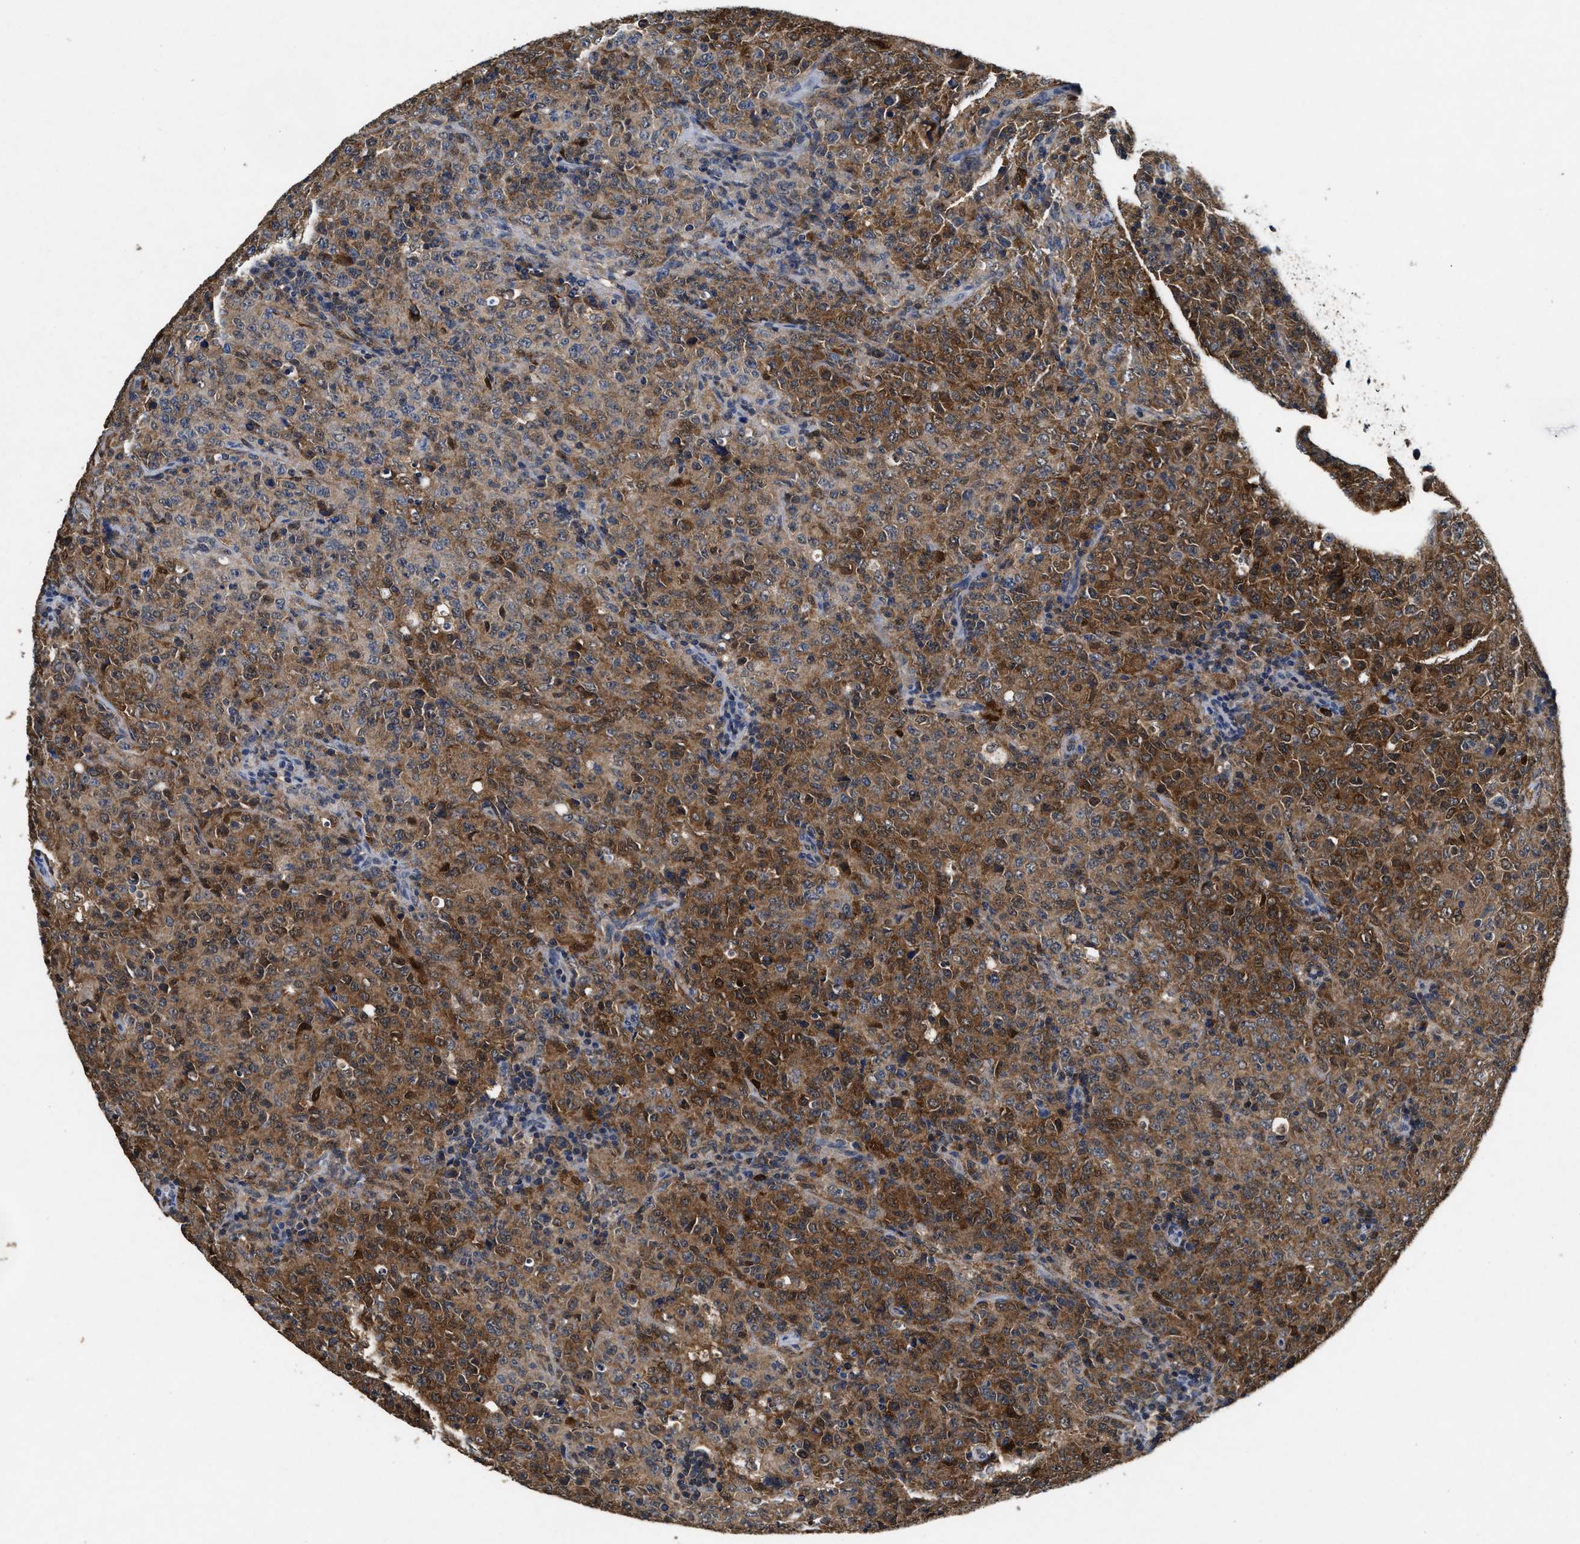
{"staining": {"intensity": "moderate", "quantity": ">75%", "location": "cytoplasmic/membranous"}, "tissue": "lymphoma", "cell_type": "Tumor cells", "image_type": "cancer", "snomed": [{"axis": "morphology", "description": "Malignant lymphoma, non-Hodgkin's type, High grade"}, {"axis": "topography", "description": "Tonsil"}], "caption": "The image shows staining of lymphoma, revealing moderate cytoplasmic/membranous protein staining (brown color) within tumor cells.", "gene": "ACAT2", "patient": {"sex": "female", "age": 36}}